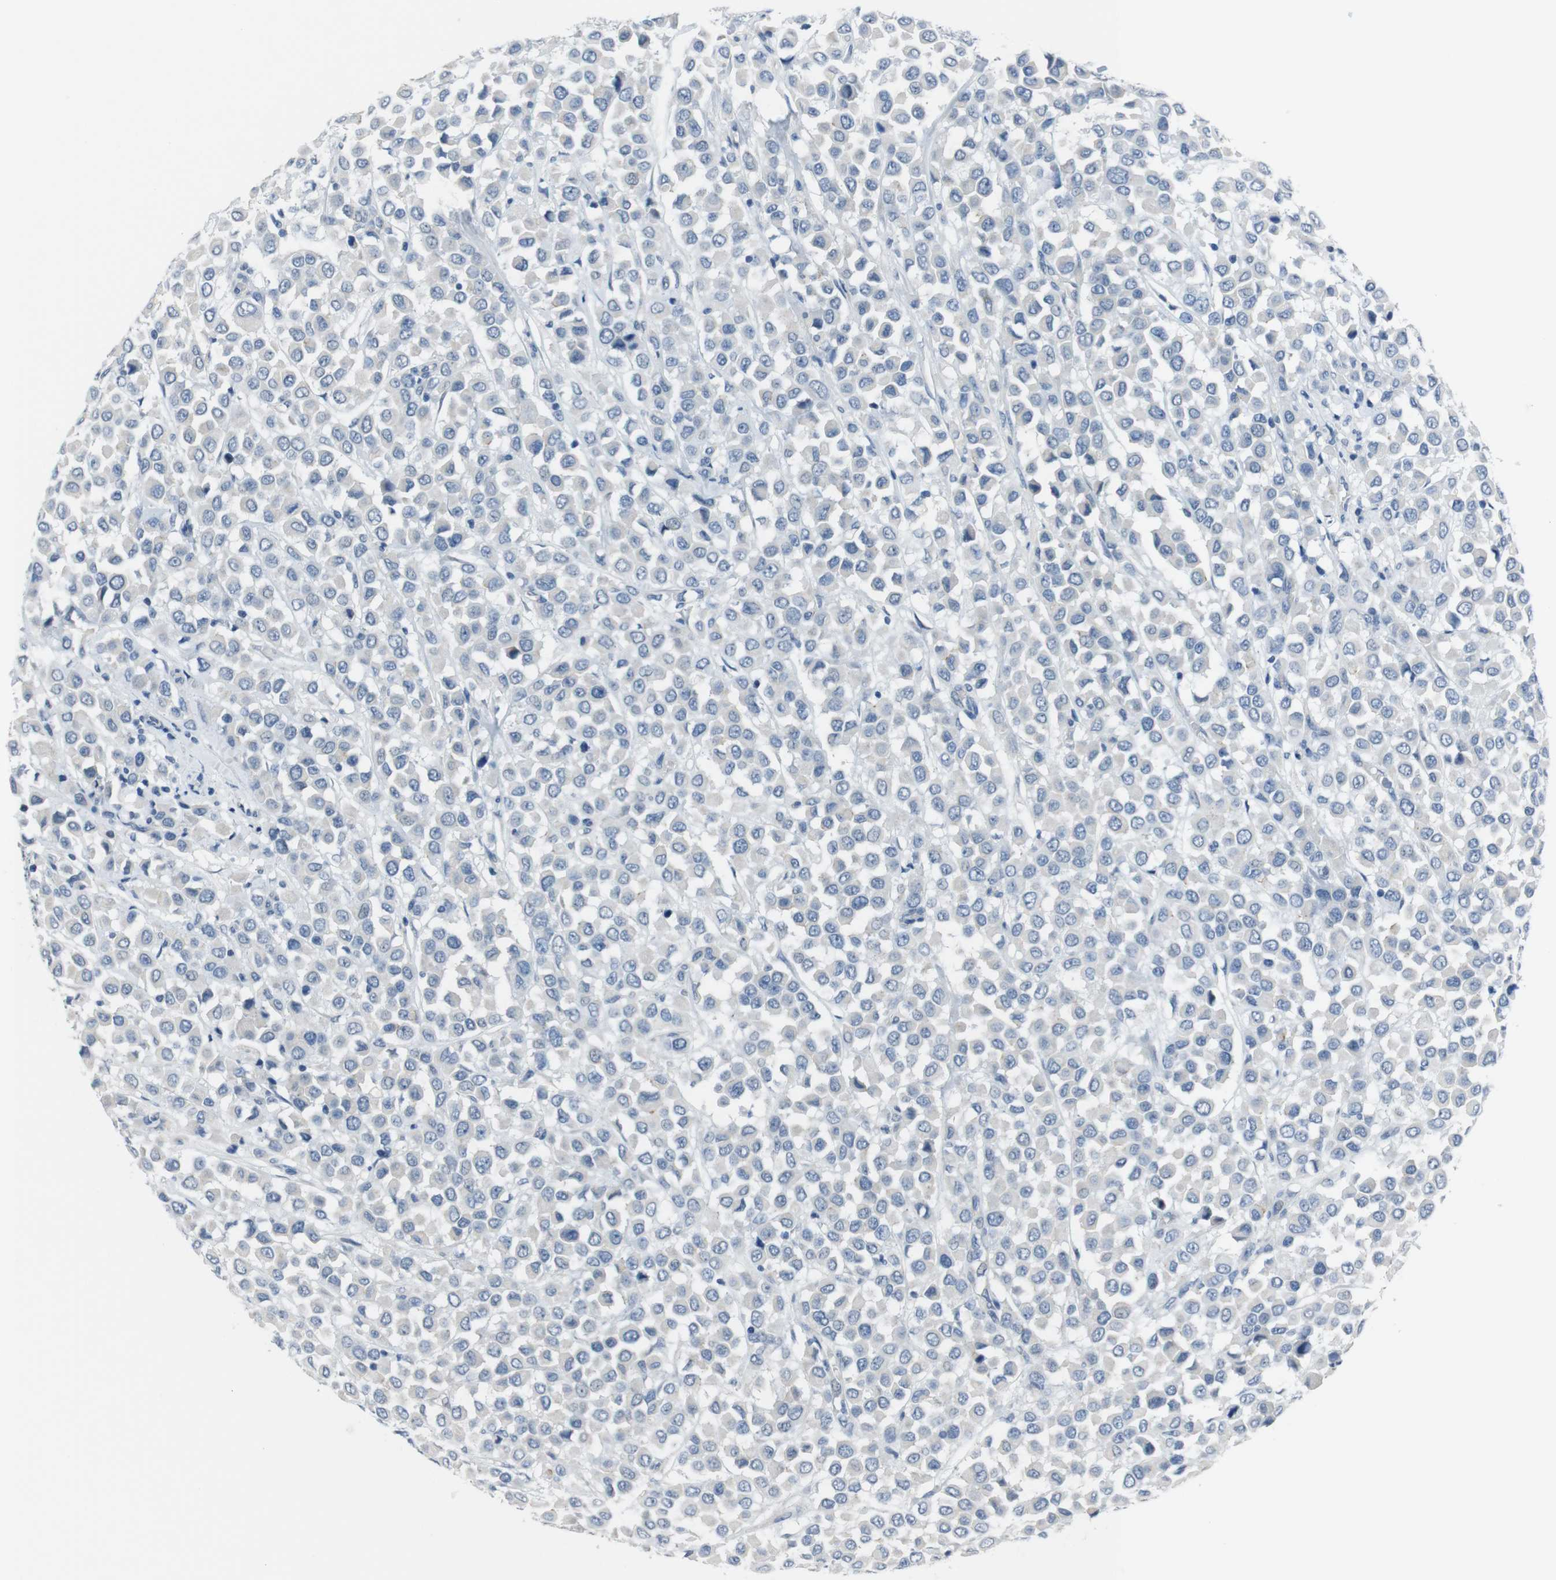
{"staining": {"intensity": "negative", "quantity": "none", "location": "none"}, "tissue": "breast cancer", "cell_type": "Tumor cells", "image_type": "cancer", "snomed": [{"axis": "morphology", "description": "Duct carcinoma"}, {"axis": "topography", "description": "Breast"}], "caption": "Histopathology image shows no significant protein positivity in tumor cells of breast cancer.", "gene": "HRH2", "patient": {"sex": "female", "age": 61}}